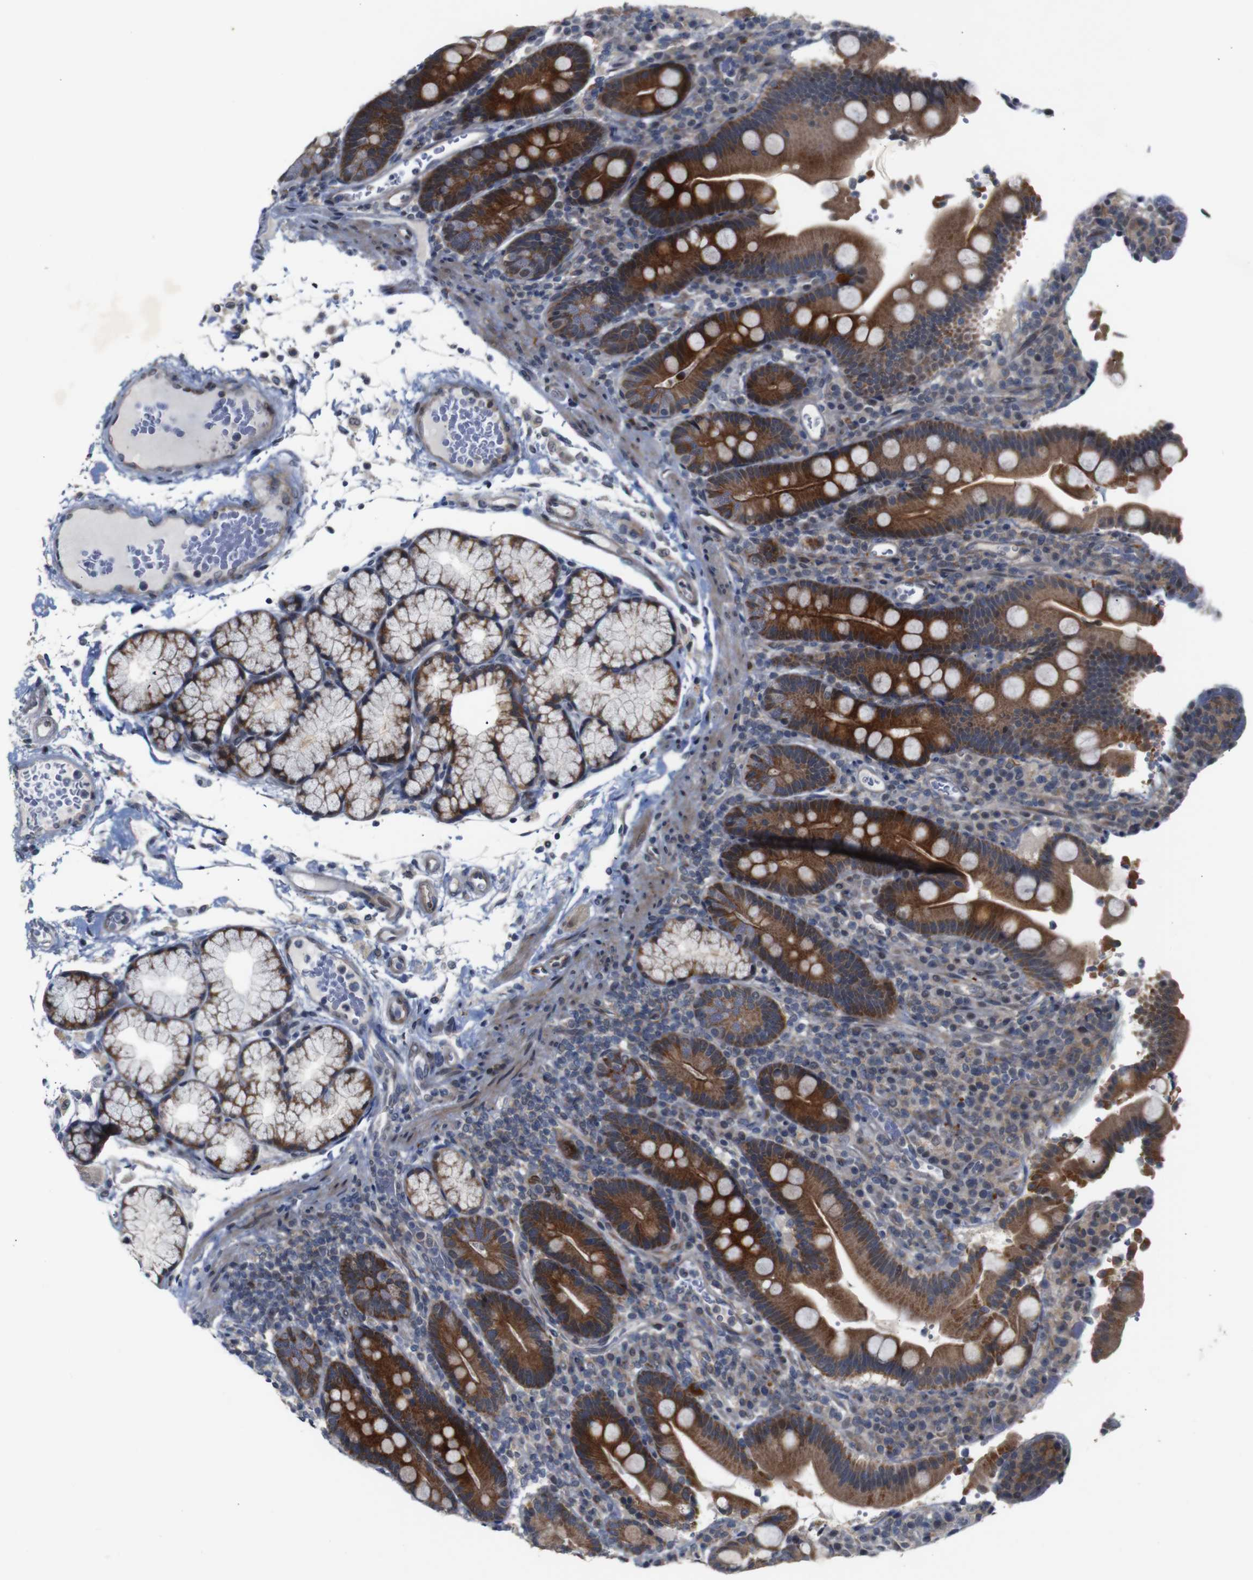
{"staining": {"intensity": "strong", "quantity": ">75%", "location": "cytoplasmic/membranous"}, "tissue": "duodenum", "cell_type": "Glandular cells", "image_type": "normal", "snomed": [{"axis": "morphology", "description": "Normal tissue, NOS"}, {"axis": "topography", "description": "Small intestine, NOS"}], "caption": "Immunohistochemistry (IHC) of unremarkable duodenum displays high levels of strong cytoplasmic/membranous positivity in approximately >75% of glandular cells.", "gene": "ATP7B", "patient": {"sex": "female", "age": 71}}